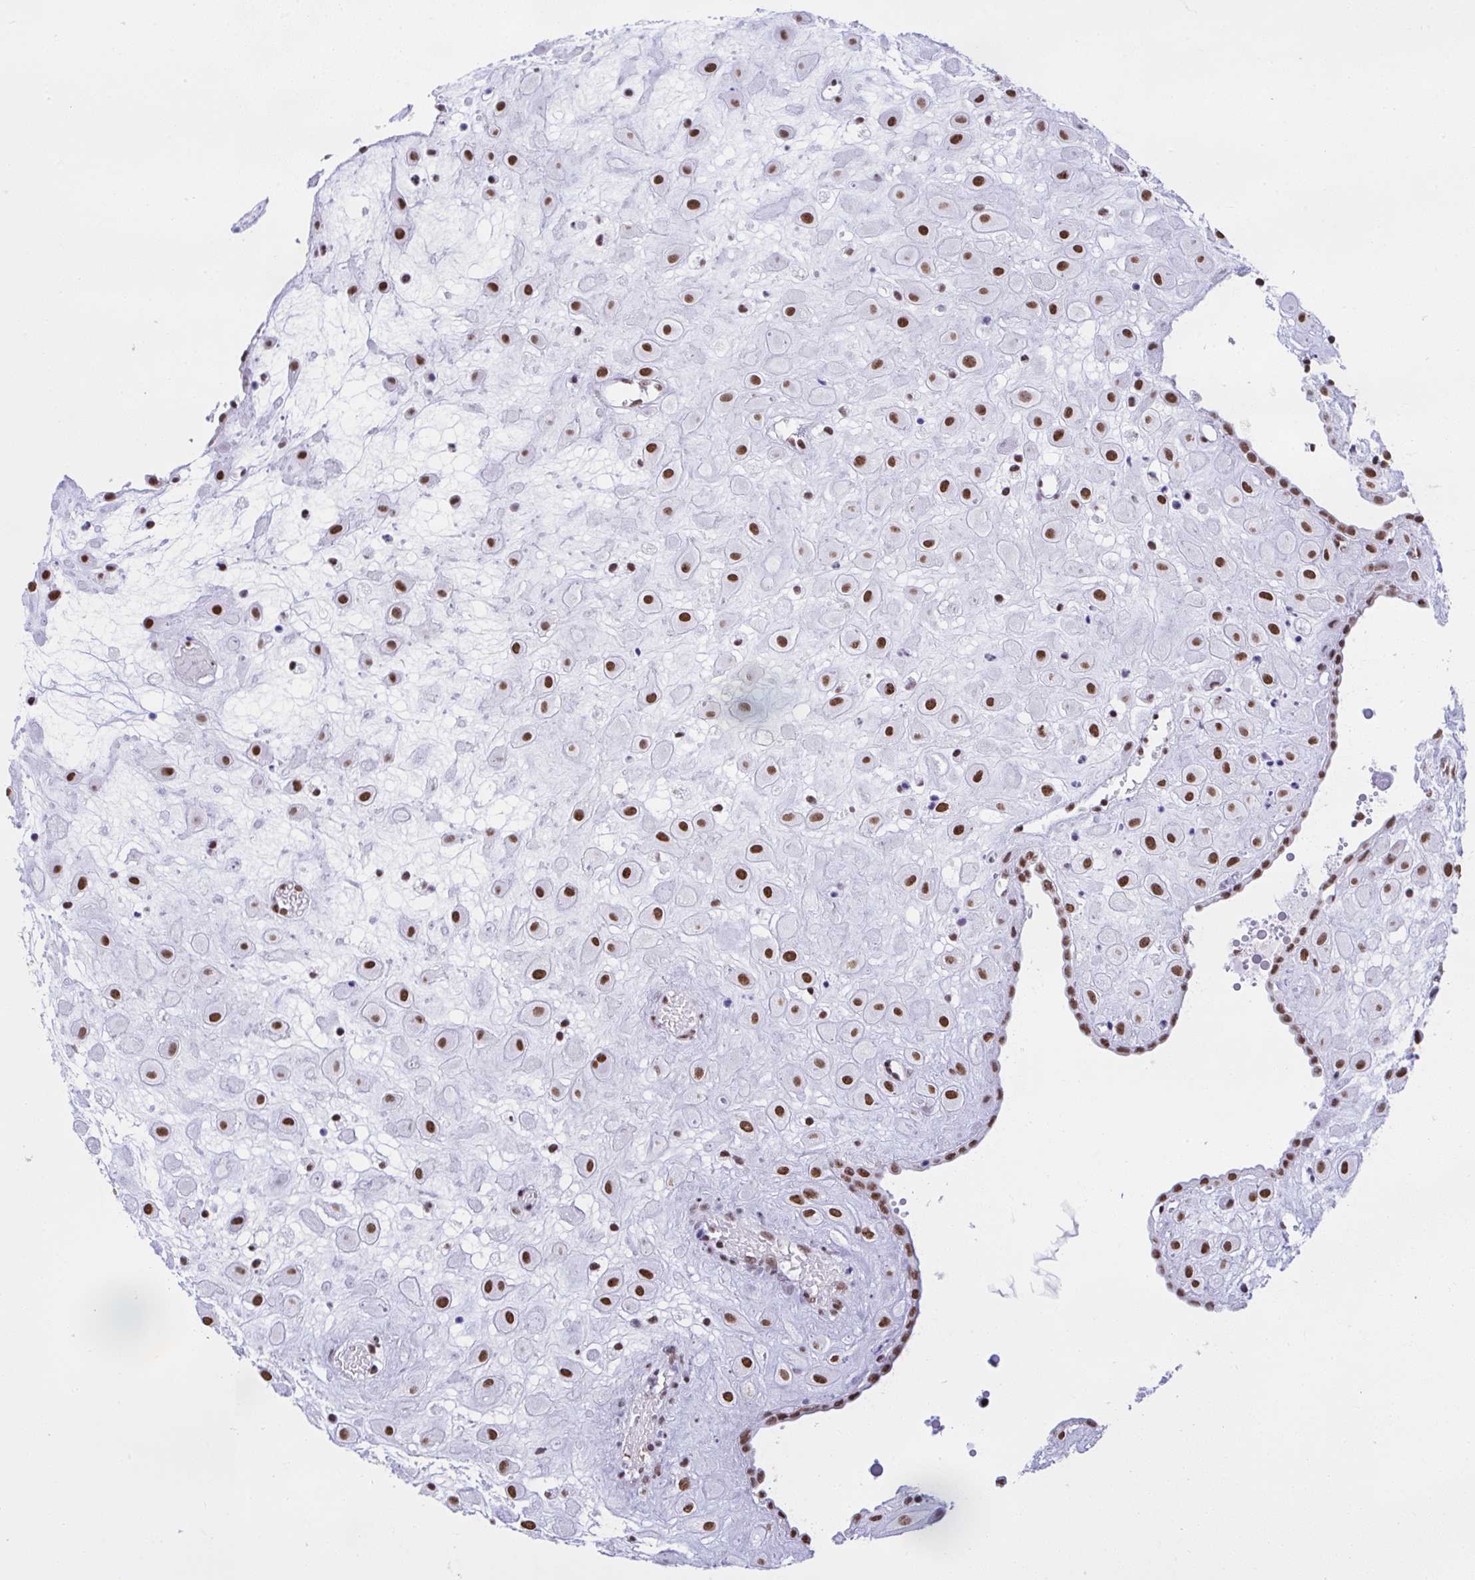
{"staining": {"intensity": "strong", "quantity": ">75%", "location": "nuclear"}, "tissue": "placenta", "cell_type": "Decidual cells", "image_type": "normal", "snomed": [{"axis": "morphology", "description": "Normal tissue, NOS"}, {"axis": "topography", "description": "Placenta"}], "caption": "Strong nuclear protein expression is seen in approximately >75% of decidual cells in placenta. (DAB (3,3'-diaminobenzidine) = brown stain, brightfield microscopy at high magnification).", "gene": "DDX52", "patient": {"sex": "female", "age": 24}}